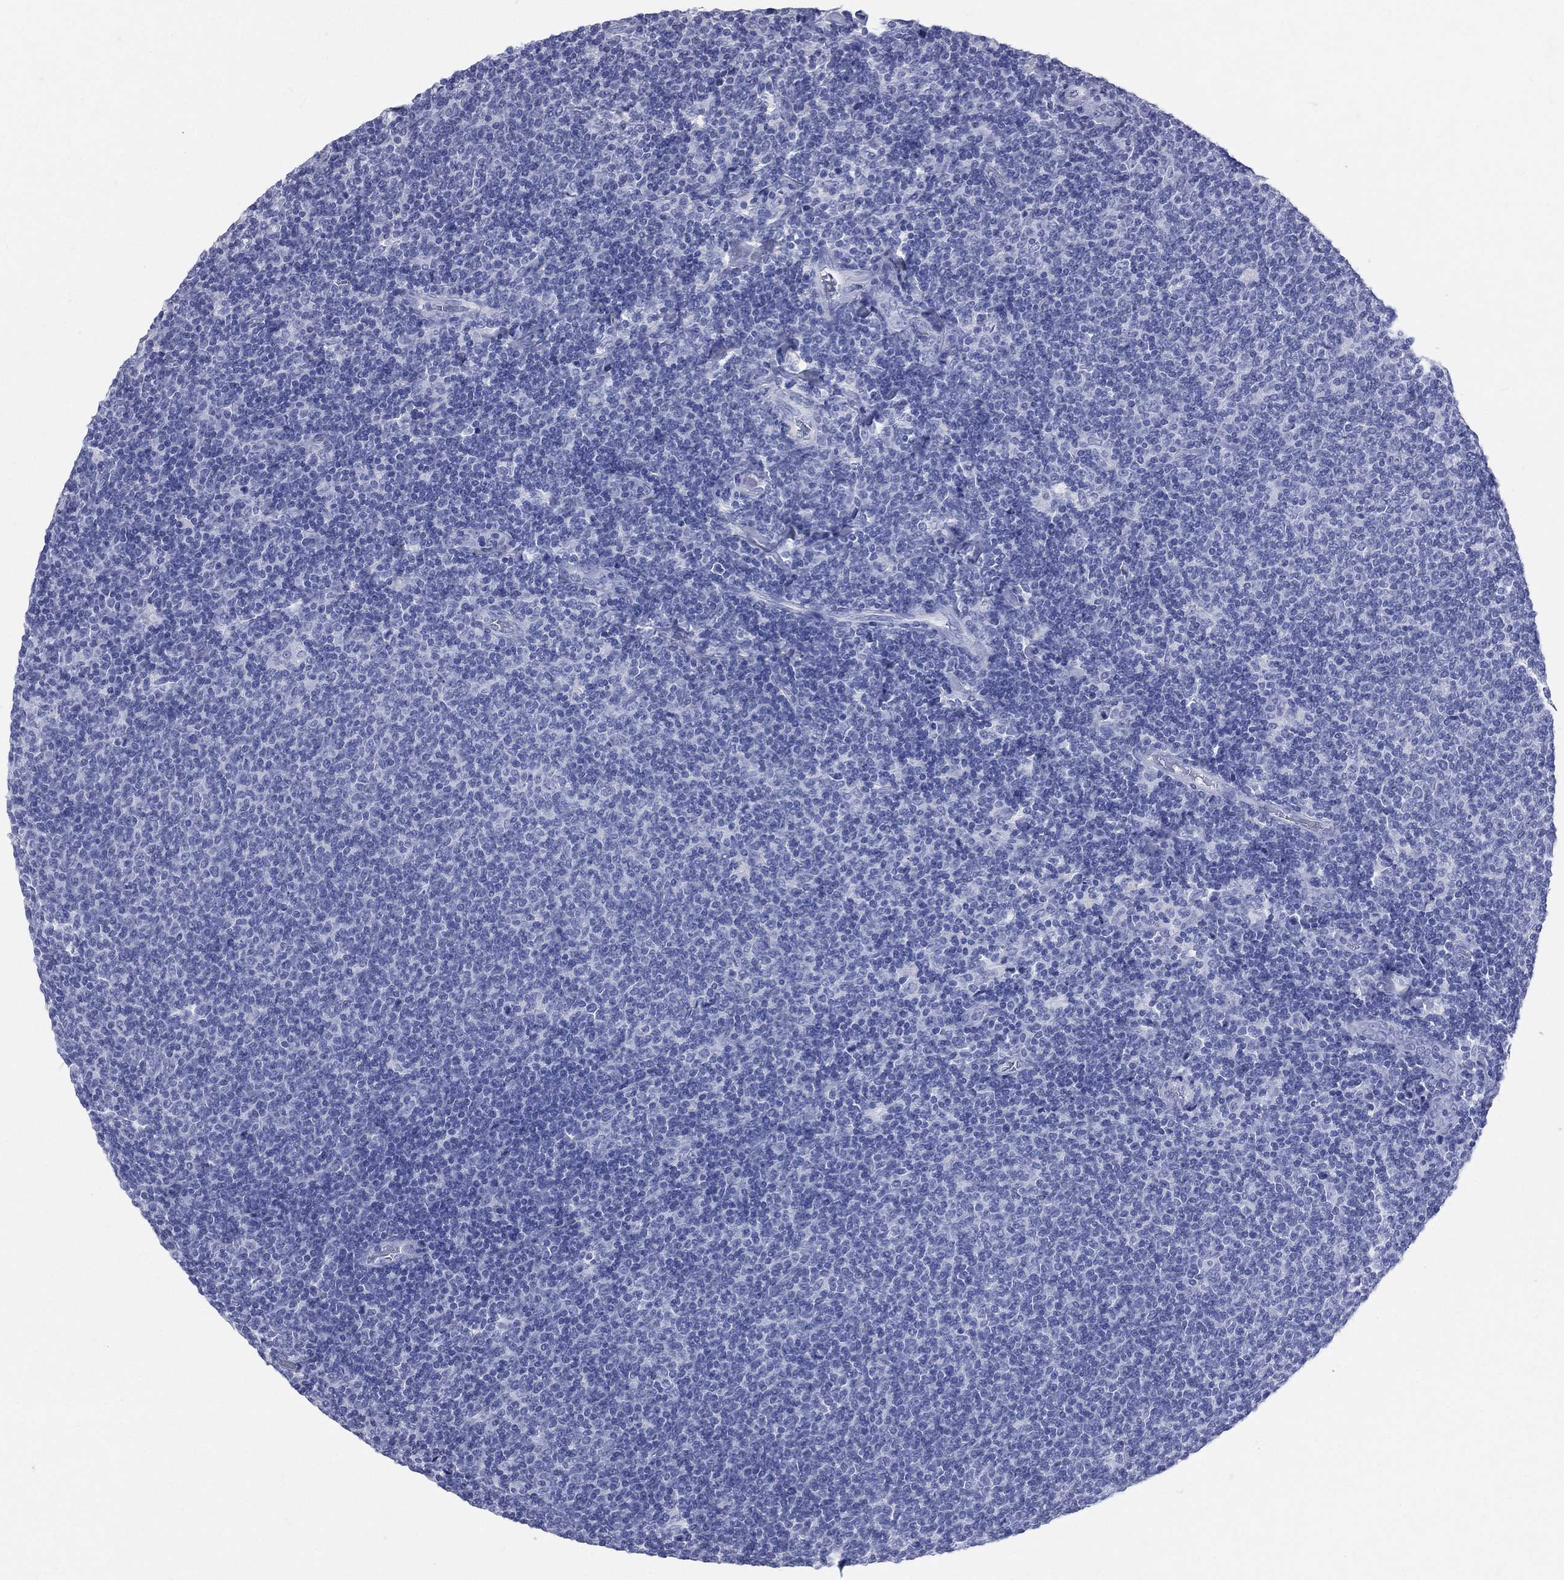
{"staining": {"intensity": "negative", "quantity": "none", "location": "none"}, "tissue": "lymphoma", "cell_type": "Tumor cells", "image_type": "cancer", "snomed": [{"axis": "morphology", "description": "Malignant lymphoma, non-Hodgkin's type, Low grade"}, {"axis": "topography", "description": "Lymph node"}], "caption": "Human malignant lymphoma, non-Hodgkin's type (low-grade) stained for a protein using immunohistochemistry reveals no staining in tumor cells.", "gene": "SYP", "patient": {"sex": "male", "age": 52}}